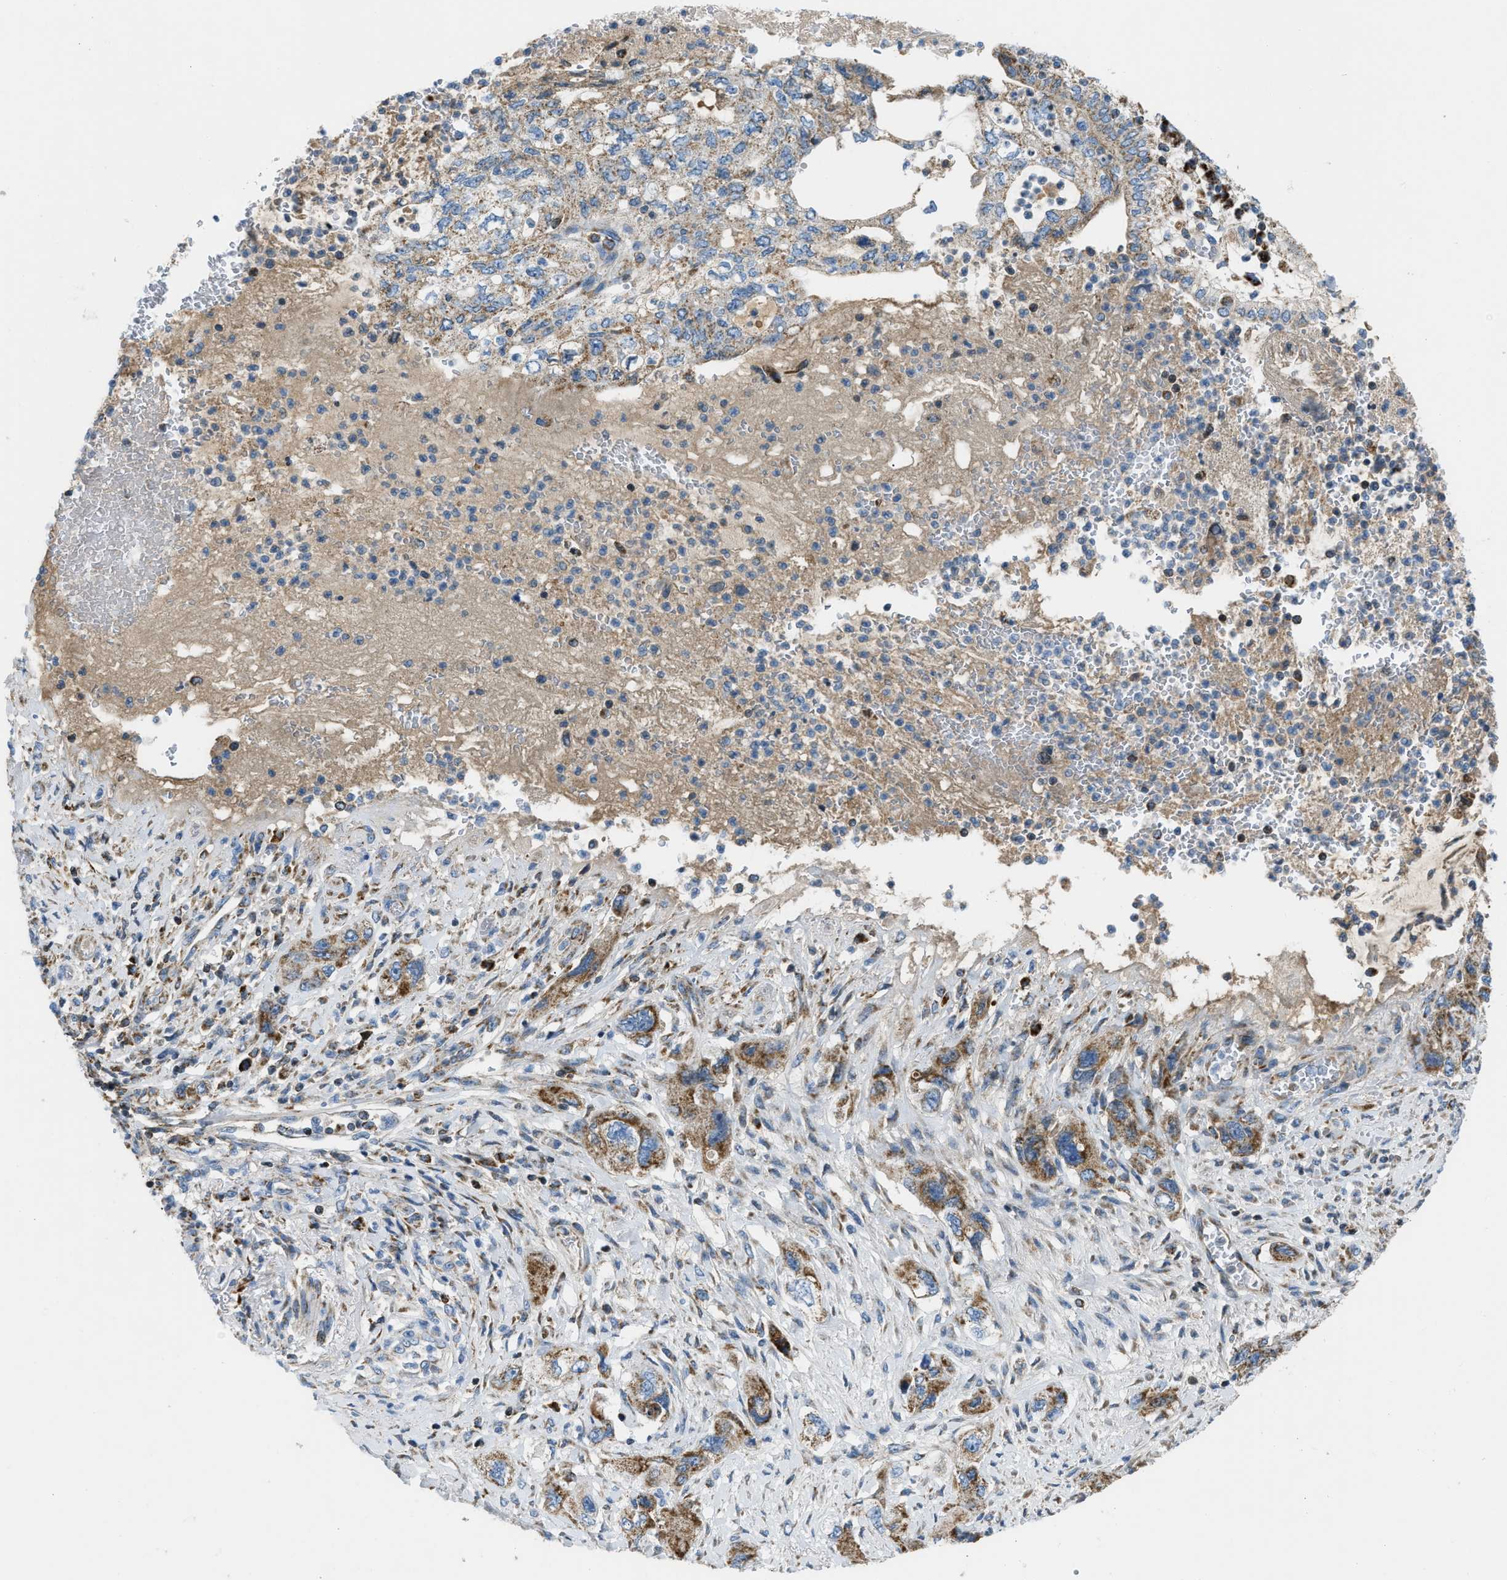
{"staining": {"intensity": "moderate", "quantity": ">75%", "location": "cytoplasmic/membranous"}, "tissue": "pancreatic cancer", "cell_type": "Tumor cells", "image_type": "cancer", "snomed": [{"axis": "morphology", "description": "Adenocarcinoma, NOS"}, {"axis": "topography", "description": "Pancreas"}], "caption": "Immunohistochemistry (DAB) staining of adenocarcinoma (pancreatic) displays moderate cytoplasmic/membranous protein positivity in approximately >75% of tumor cells.", "gene": "ACADVL", "patient": {"sex": "female", "age": 73}}